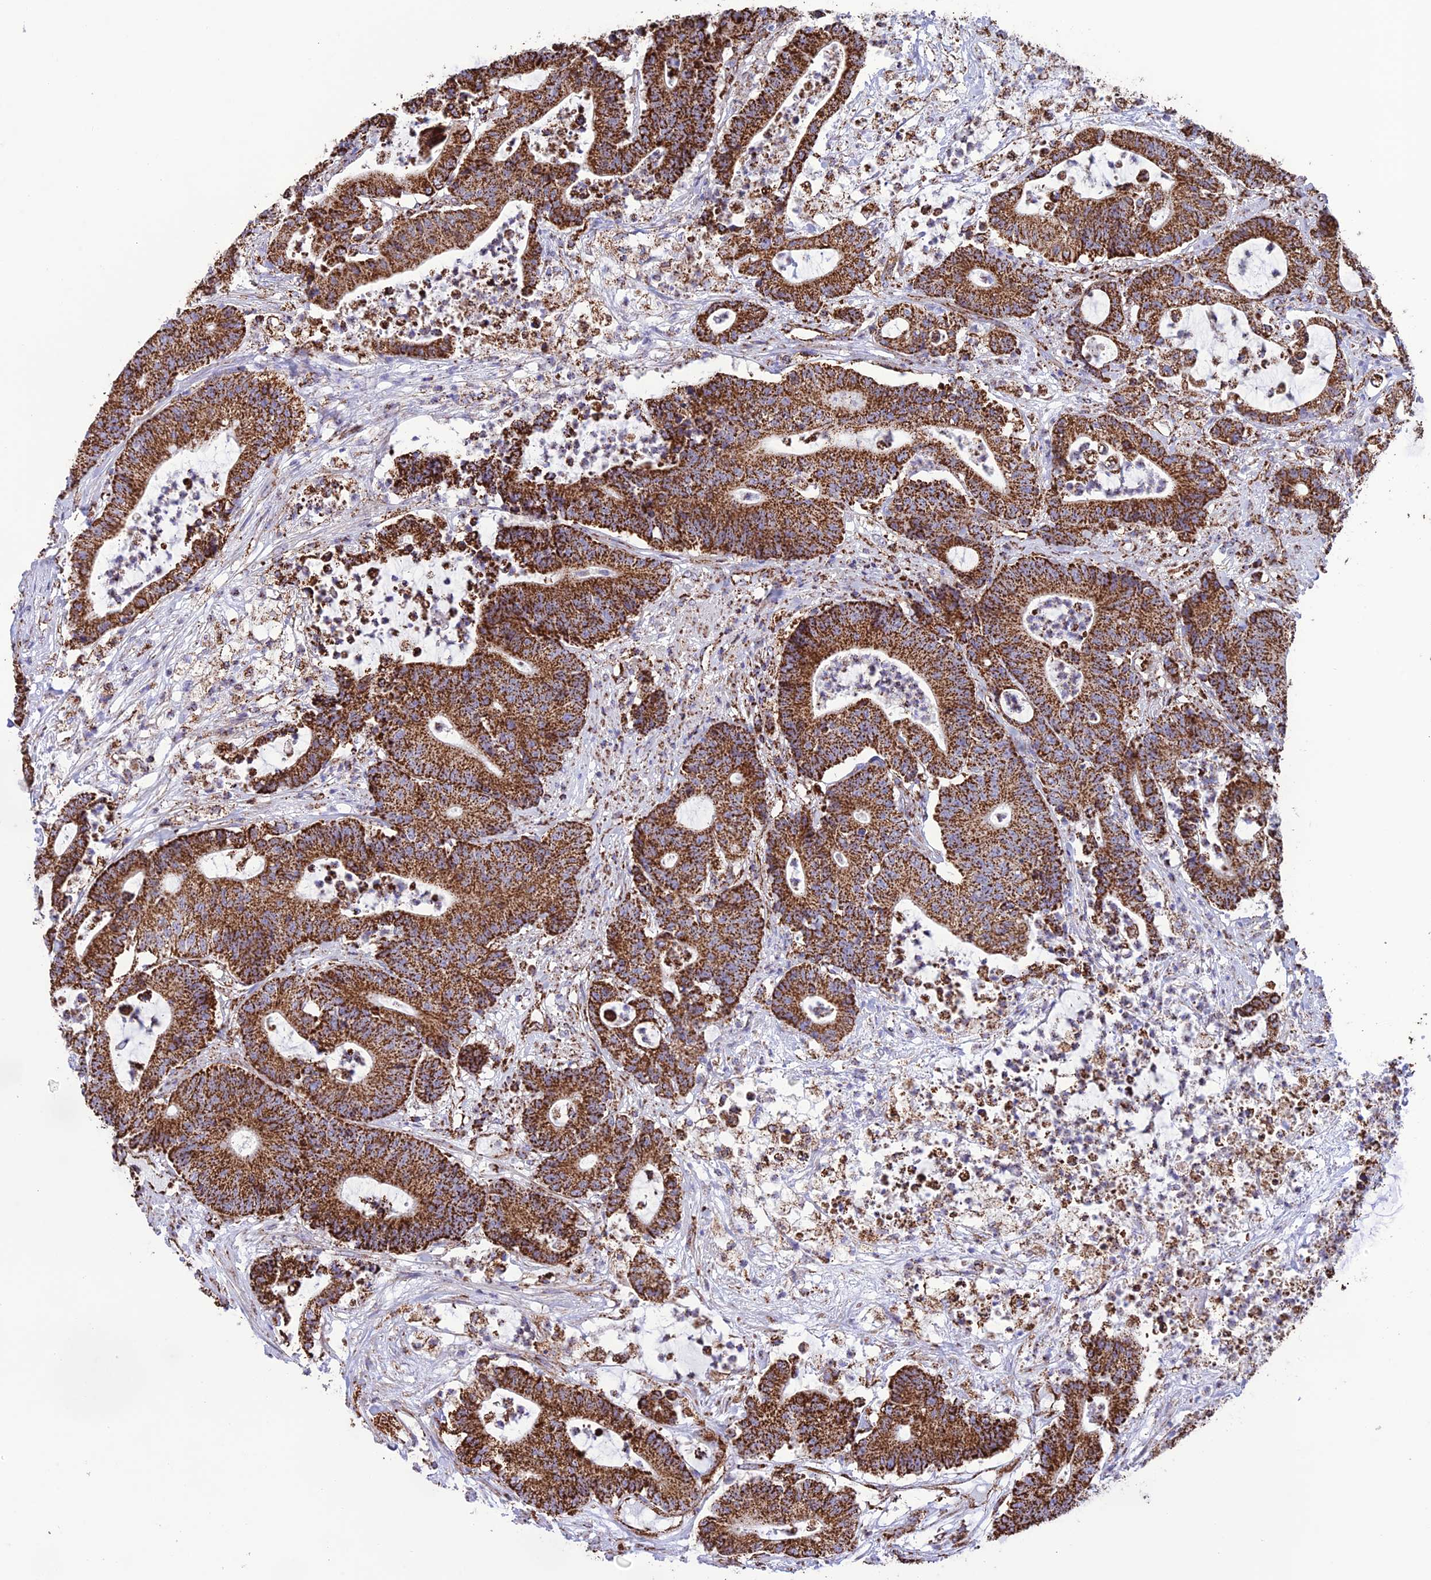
{"staining": {"intensity": "strong", "quantity": ">75%", "location": "cytoplasmic/membranous"}, "tissue": "colorectal cancer", "cell_type": "Tumor cells", "image_type": "cancer", "snomed": [{"axis": "morphology", "description": "Adenocarcinoma, NOS"}, {"axis": "topography", "description": "Colon"}], "caption": "The photomicrograph demonstrates a brown stain indicating the presence of a protein in the cytoplasmic/membranous of tumor cells in colorectal cancer (adenocarcinoma).", "gene": "NDUFAF1", "patient": {"sex": "female", "age": 84}}